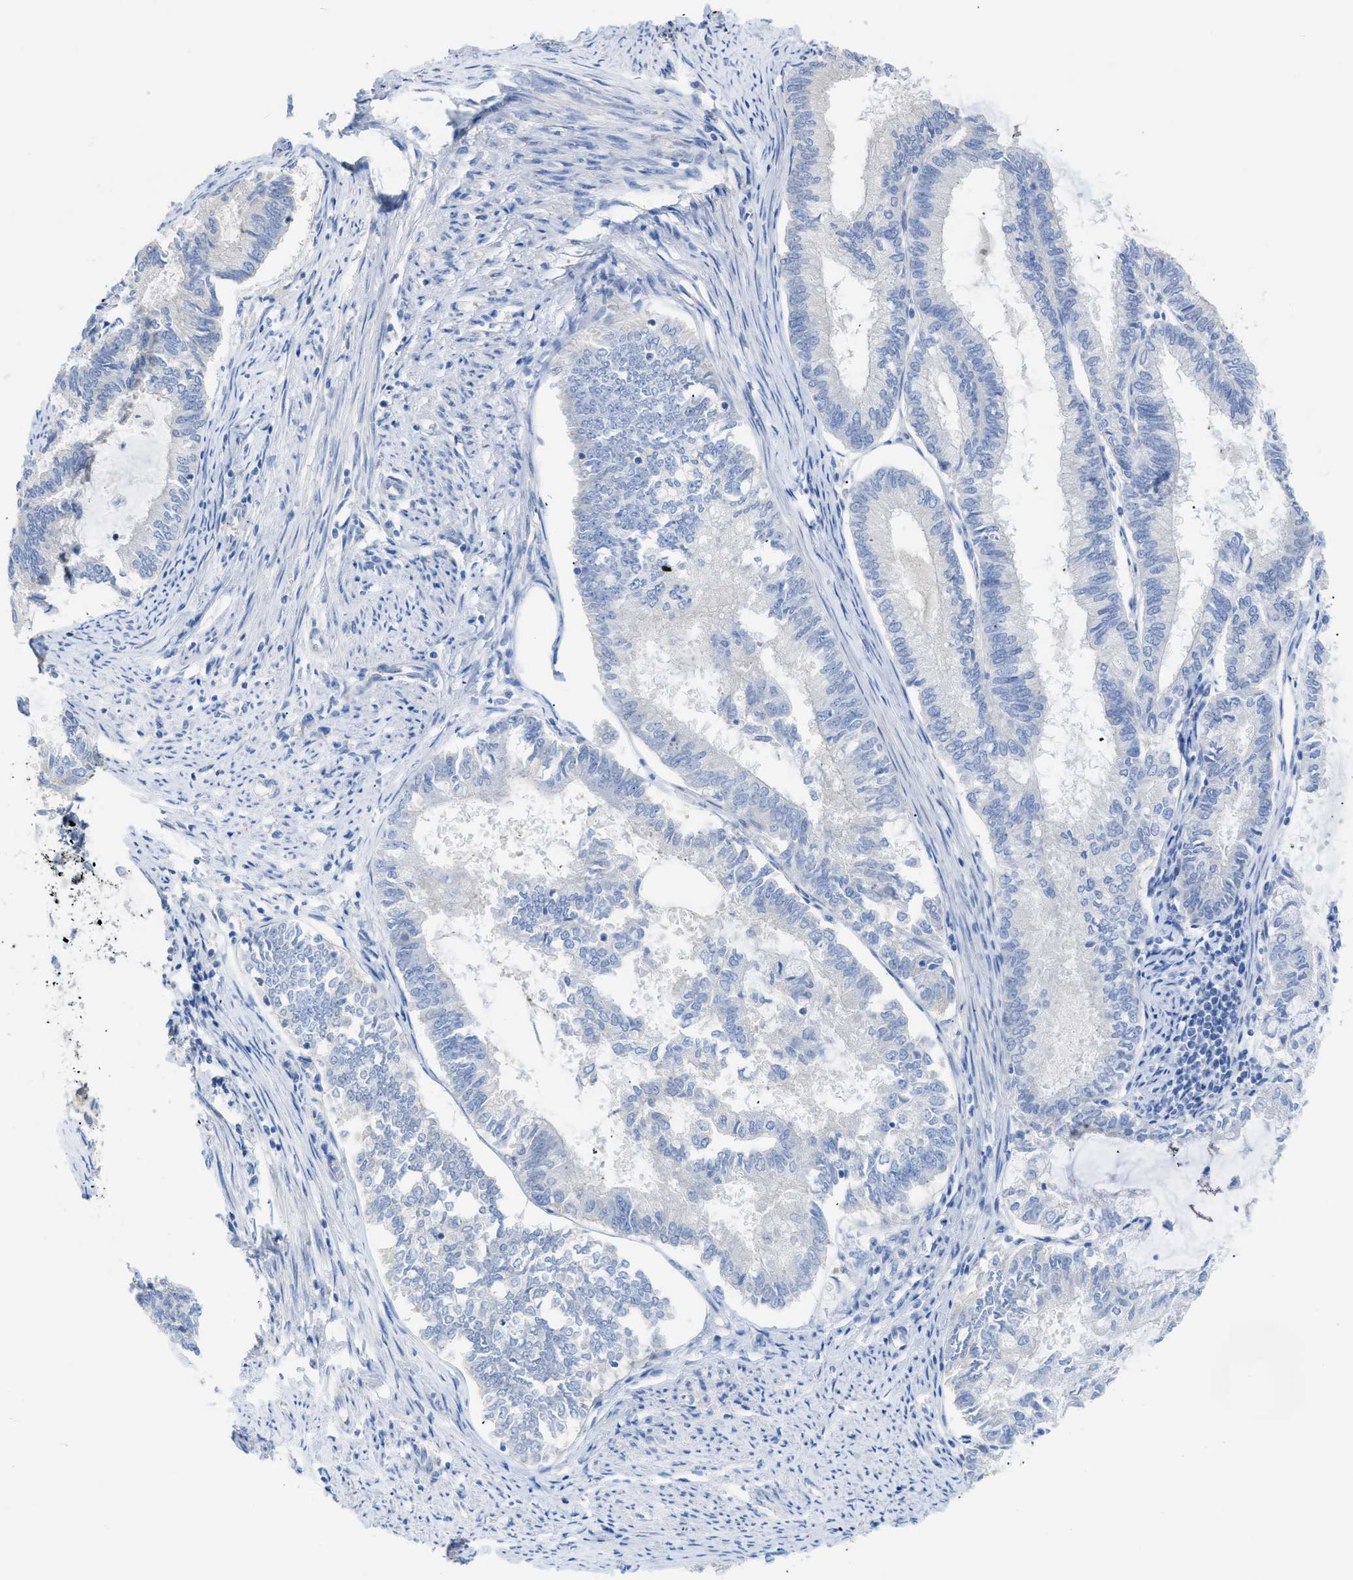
{"staining": {"intensity": "negative", "quantity": "none", "location": "none"}, "tissue": "endometrial cancer", "cell_type": "Tumor cells", "image_type": "cancer", "snomed": [{"axis": "morphology", "description": "Adenocarcinoma, NOS"}, {"axis": "topography", "description": "Endometrium"}], "caption": "Immunohistochemistry (IHC) micrograph of adenocarcinoma (endometrial) stained for a protein (brown), which demonstrates no staining in tumor cells.", "gene": "MYL3", "patient": {"sex": "female", "age": 86}}